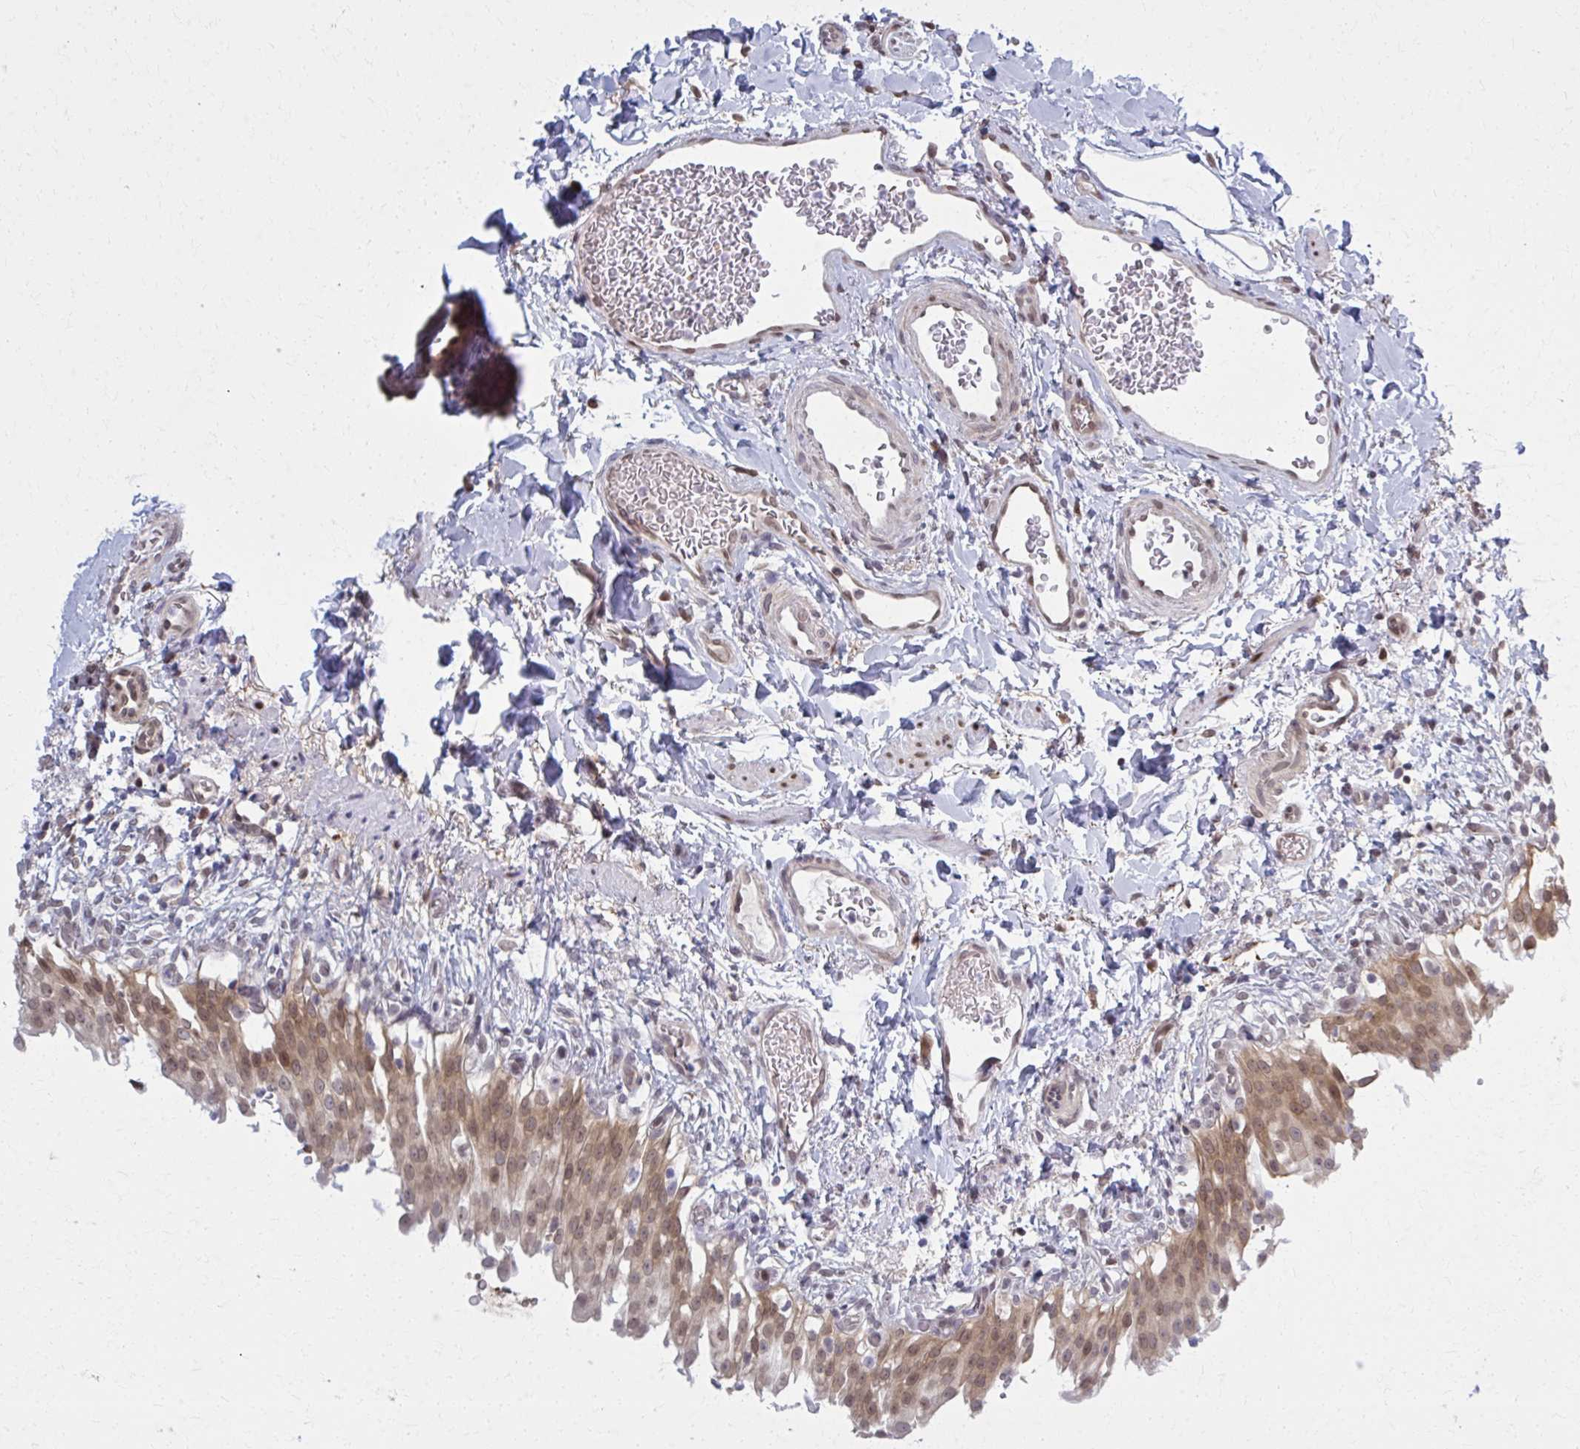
{"staining": {"intensity": "moderate", "quantity": ">75%", "location": "cytoplasmic/membranous,nuclear"}, "tissue": "urinary bladder", "cell_type": "Urothelial cells", "image_type": "normal", "snomed": [{"axis": "morphology", "description": "Normal tissue, NOS"}, {"axis": "topography", "description": "Urinary bladder"}, {"axis": "topography", "description": "Peripheral nerve tissue"}], "caption": "Brown immunohistochemical staining in benign urinary bladder displays moderate cytoplasmic/membranous,nuclear expression in about >75% of urothelial cells.", "gene": "MDH1", "patient": {"sex": "female", "age": 60}}